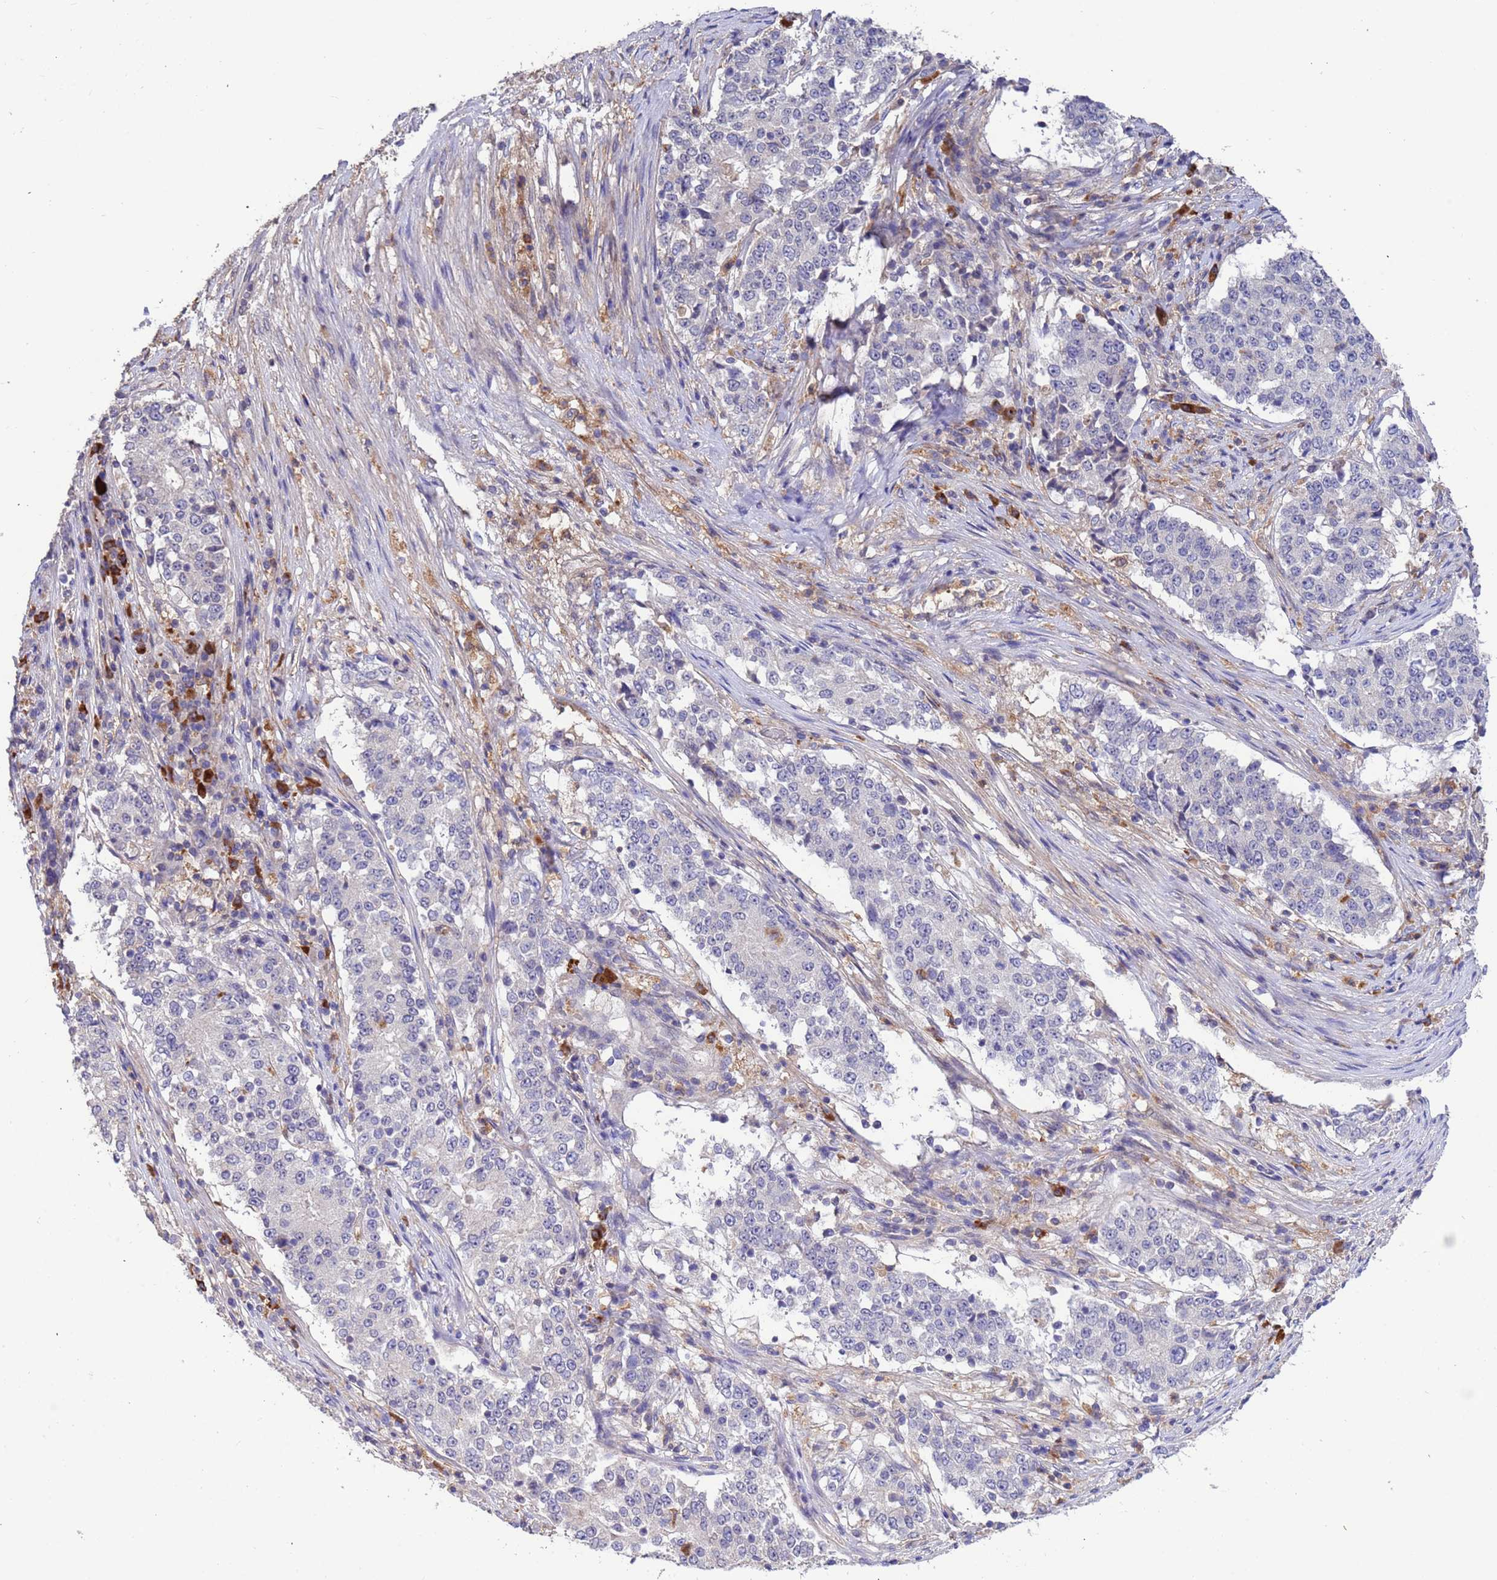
{"staining": {"intensity": "negative", "quantity": "none", "location": "none"}, "tissue": "stomach cancer", "cell_type": "Tumor cells", "image_type": "cancer", "snomed": [{"axis": "morphology", "description": "Adenocarcinoma, NOS"}, {"axis": "topography", "description": "Stomach"}], "caption": "Micrograph shows no protein positivity in tumor cells of adenocarcinoma (stomach) tissue.", "gene": "AMPD3", "patient": {"sex": "male", "age": 59}}